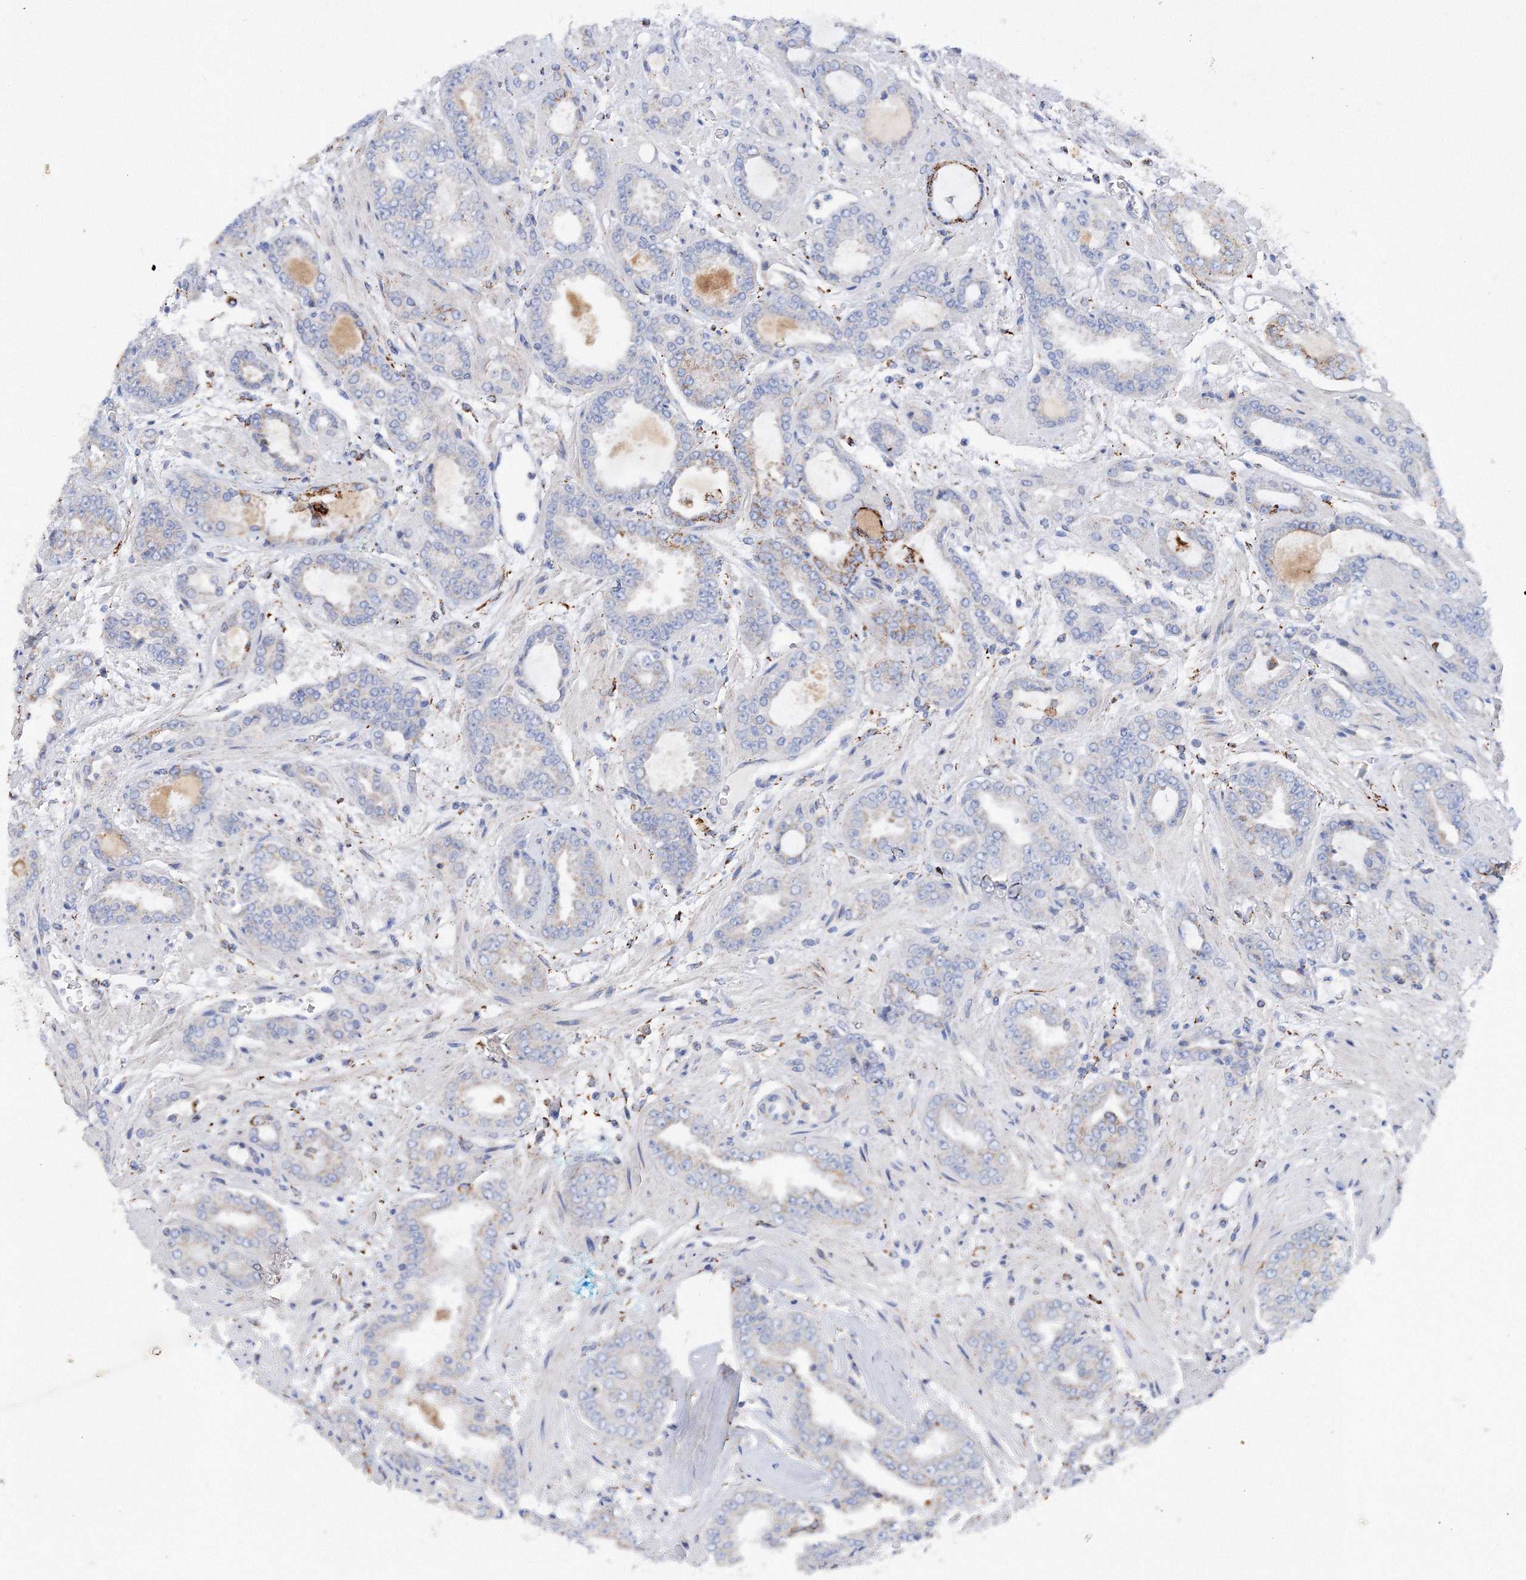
{"staining": {"intensity": "moderate", "quantity": "<25%", "location": "cytoplasmic/membranous"}, "tissue": "prostate cancer", "cell_type": "Tumor cells", "image_type": "cancer", "snomed": [{"axis": "morphology", "description": "Adenocarcinoma, High grade"}, {"axis": "topography", "description": "Prostate"}], "caption": "Immunohistochemistry histopathology image of prostate cancer (high-grade adenocarcinoma) stained for a protein (brown), which demonstrates low levels of moderate cytoplasmic/membranous expression in approximately <25% of tumor cells.", "gene": "MERTK", "patient": {"sex": "male", "age": 71}}